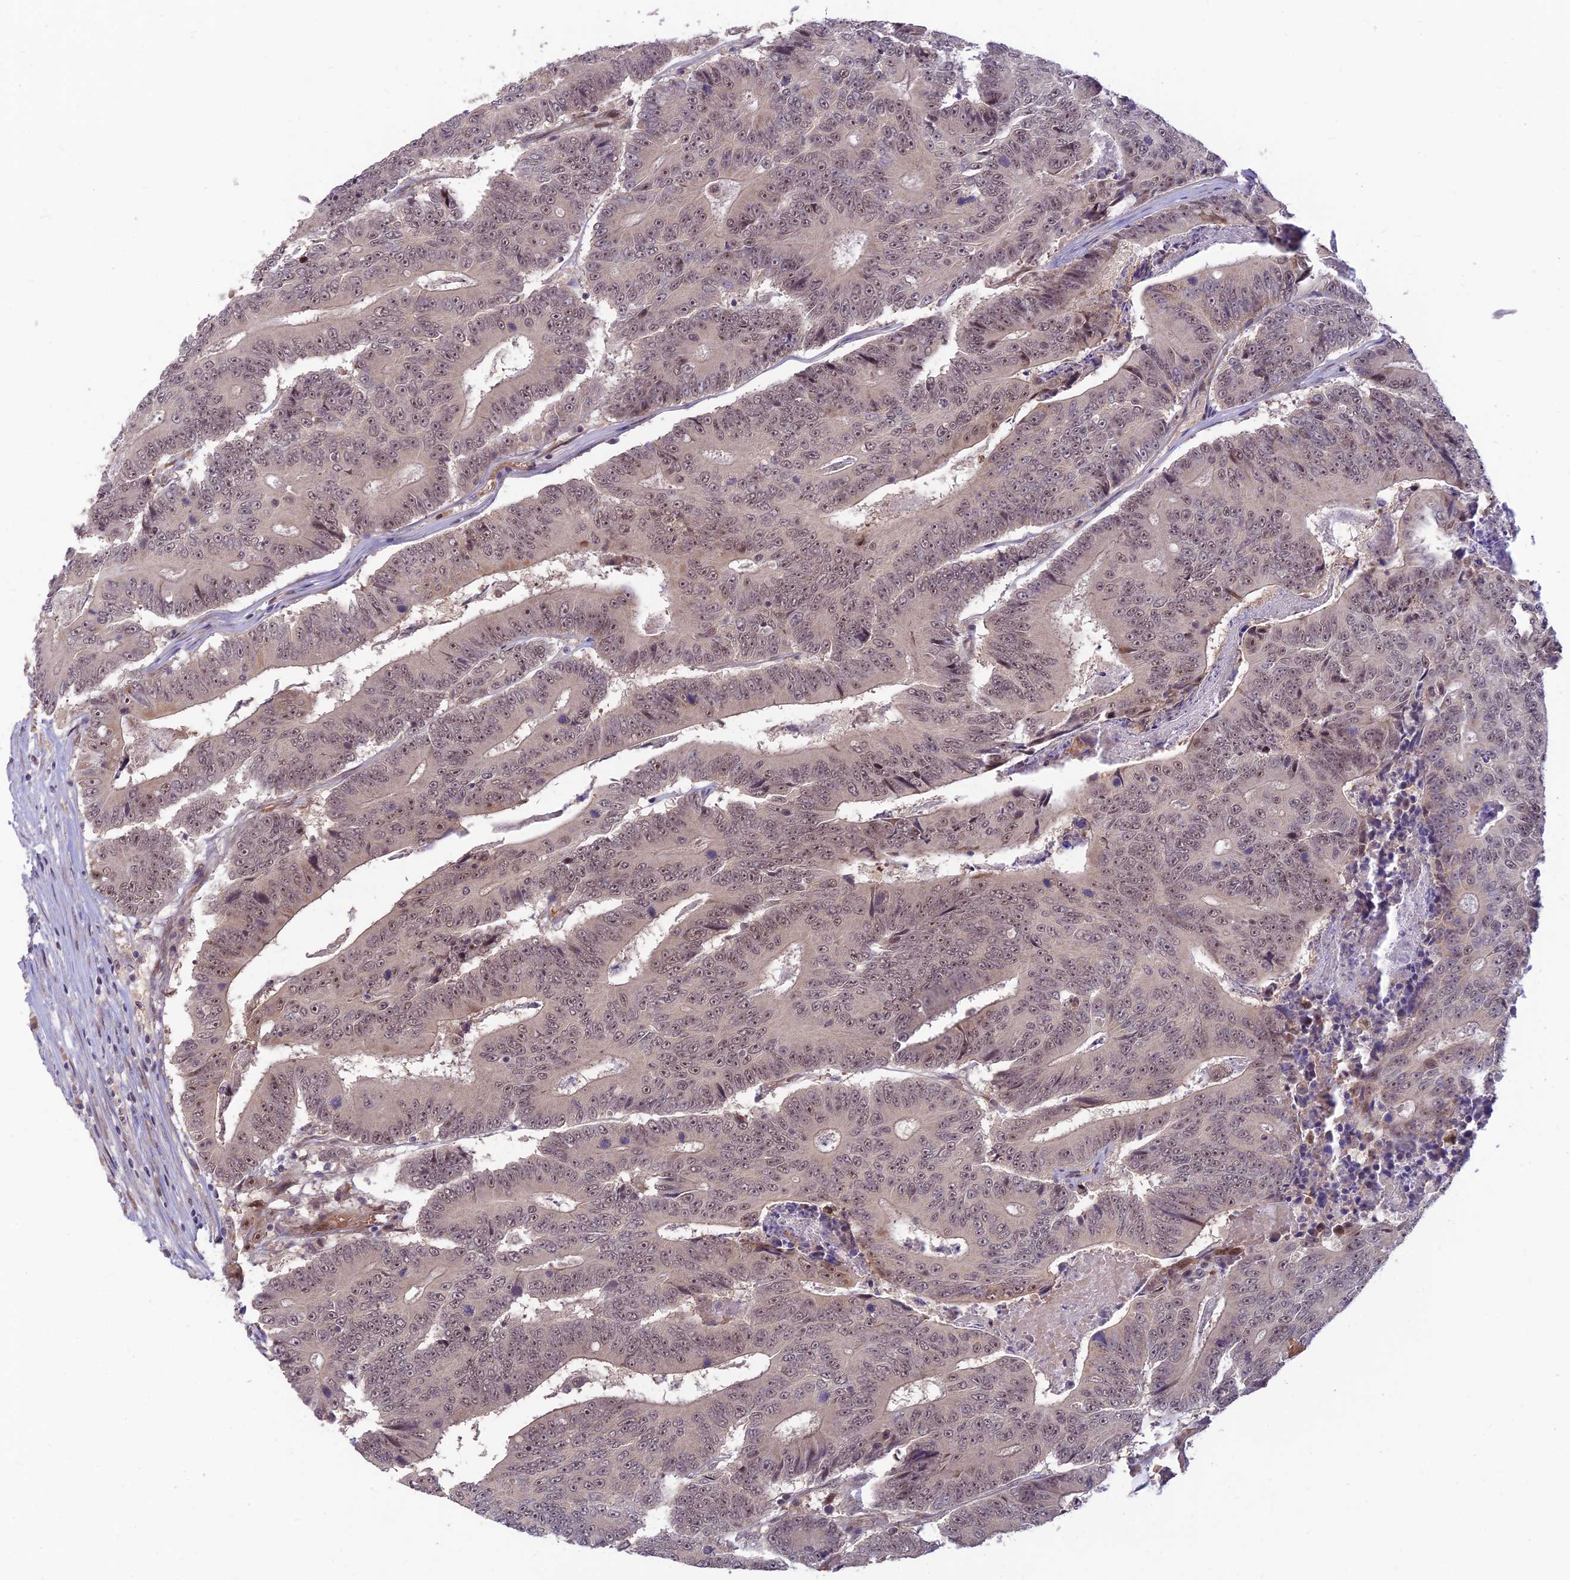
{"staining": {"intensity": "weak", "quantity": ">75%", "location": "nuclear"}, "tissue": "colorectal cancer", "cell_type": "Tumor cells", "image_type": "cancer", "snomed": [{"axis": "morphology", "description": "Adenocarcinoma, NOS"}, {"axis": "topography", "description": "Colon"}], "caption": "There is low levels of weak nuclear positivity in tumor cells of colorectal cancer (adenocarcinoma), as demonstrated by immunohistochemical staining (brown color).", "gene": "ASPDH", "patient": {"sex": "male", "age": 83}}